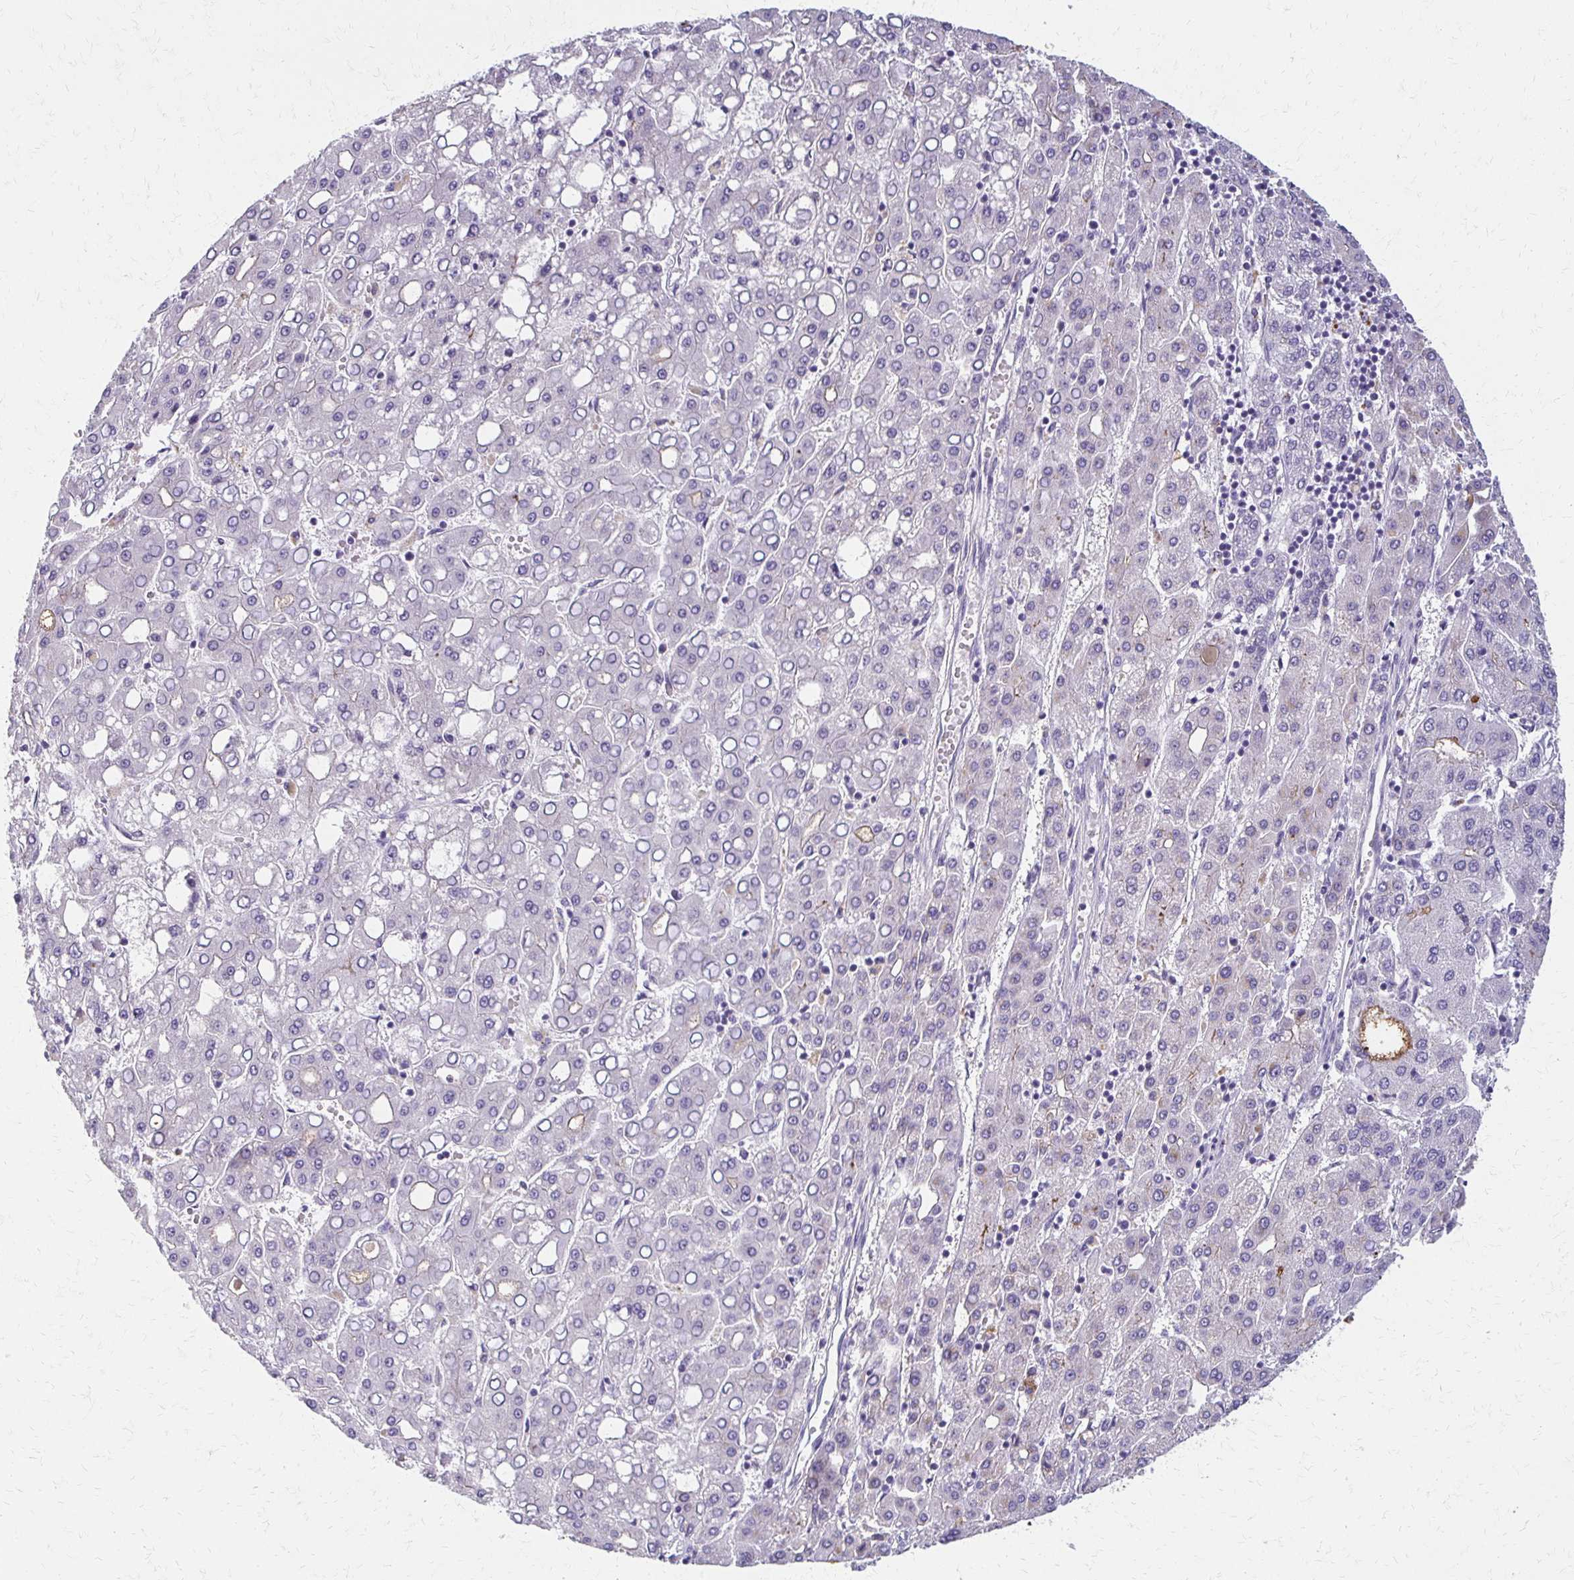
{"staining": {"intensity": "negative", "quantity": "none", "location": "none"}, "tissue": "liver cancer", "cell_type": "Tumor cells", "image_type": "cancer", "snomed": [{"axis": "morphology", "description": "Carcinoma, Hepatocellular, NOS"}, {"axis": "topography", "description": "Liver"}], "caption": "High magnification brightfield microscopy of liver cancer (hepatocellular carcinoma) stained with DAB (brown) and counterstained with hematoxylin (blue): tumor cells show no significant positivity. (Stains: DAB (3,3'-diaminobenzidine) IHC with hematoxylin counter stain, Microscopy: brightfield microscopy at high magnification).", "gene": "BBS12", "patient": {"sex": "male", "age": 65}}